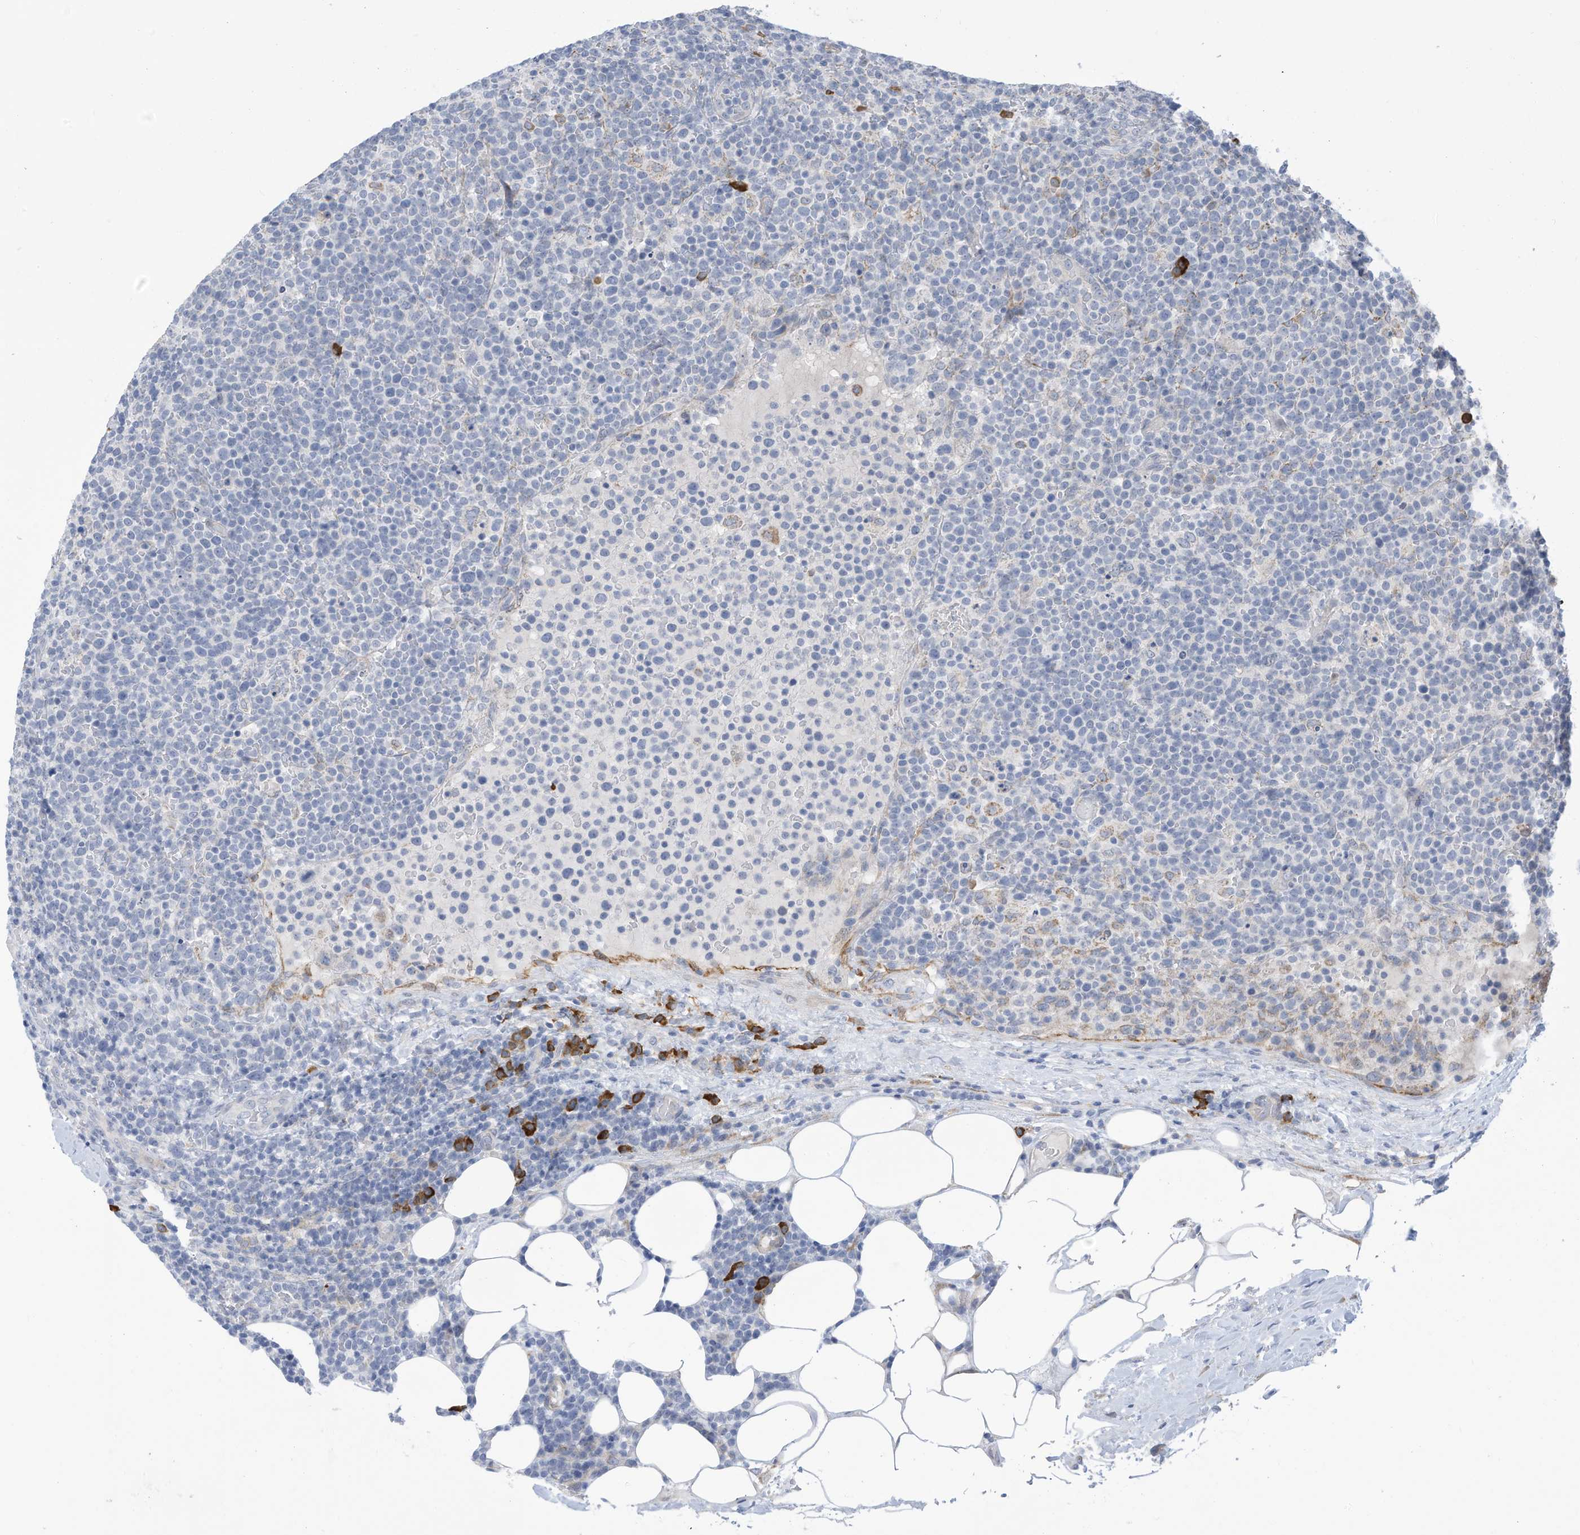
{"staining": {"intensity": "negative", "quantity": "none", "location": "none"}, "tissue": "lymphoma", "cell_type": "Tumor cells", "image_type": "cancer", "snomed": [{"axis": "morphology", "description": "Malignant lymphoma, non-Hodgkin's type, High grade"}, {"axis": "topography", "description": "Lymph node"}], "caption": "DAB (3,3'-diaminobenzidine) immunohistochemical staining of malignant lymphoma, non-Hodgkin's type (high-grade) demonstrates no significant expression in tumor cells. (Brightfield microscopy of DAB immunohistochemistry at high magnification).", "gene": "ZNF292", "patient": {"sex": "male", "age": 61}}